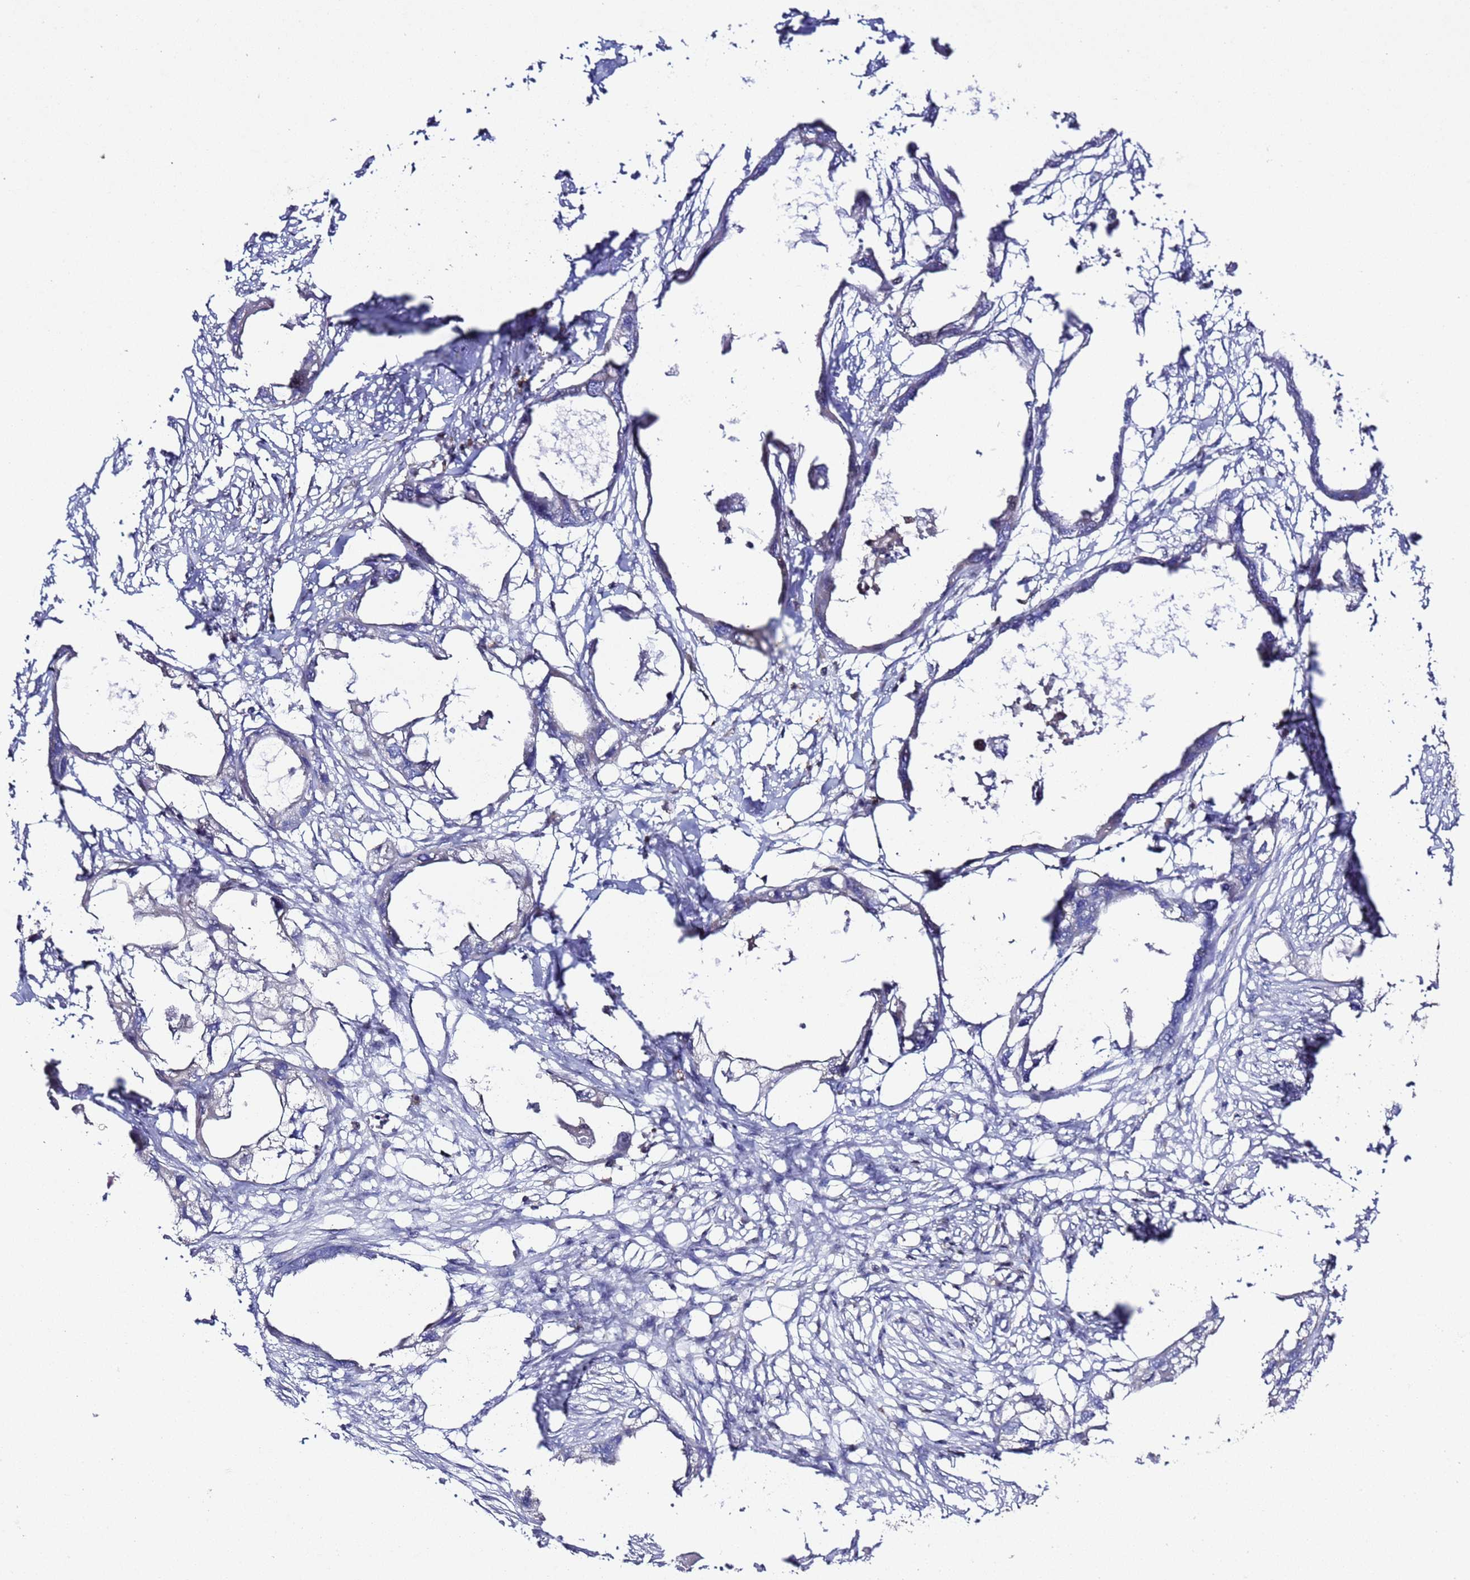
{"staining": {"intensity": "negative", "quantity": "none", "location": "none"}, "tissue": "endometrial cancer", "cell_type": "Tumor cells", "image_type": "cancer", "snomed": [{"axis": "morphology", "description": "Adenocarcinoma, NOS"}, {"axis": "morphology", "description": "Adenocarcinoma, metastatic, NOS"}, {"axis": "topography", "description": "Adipose tissue"}, {"axis": "topography", "description": "Endometrium"}], "caption": "This is an immunohistochemistry (IHC) histopathology image of adenocarcinoma (endometrial). There is no staining in tumor cells.", "gene": "ALG3", "patient": {"sex": "female", "age": 67}}